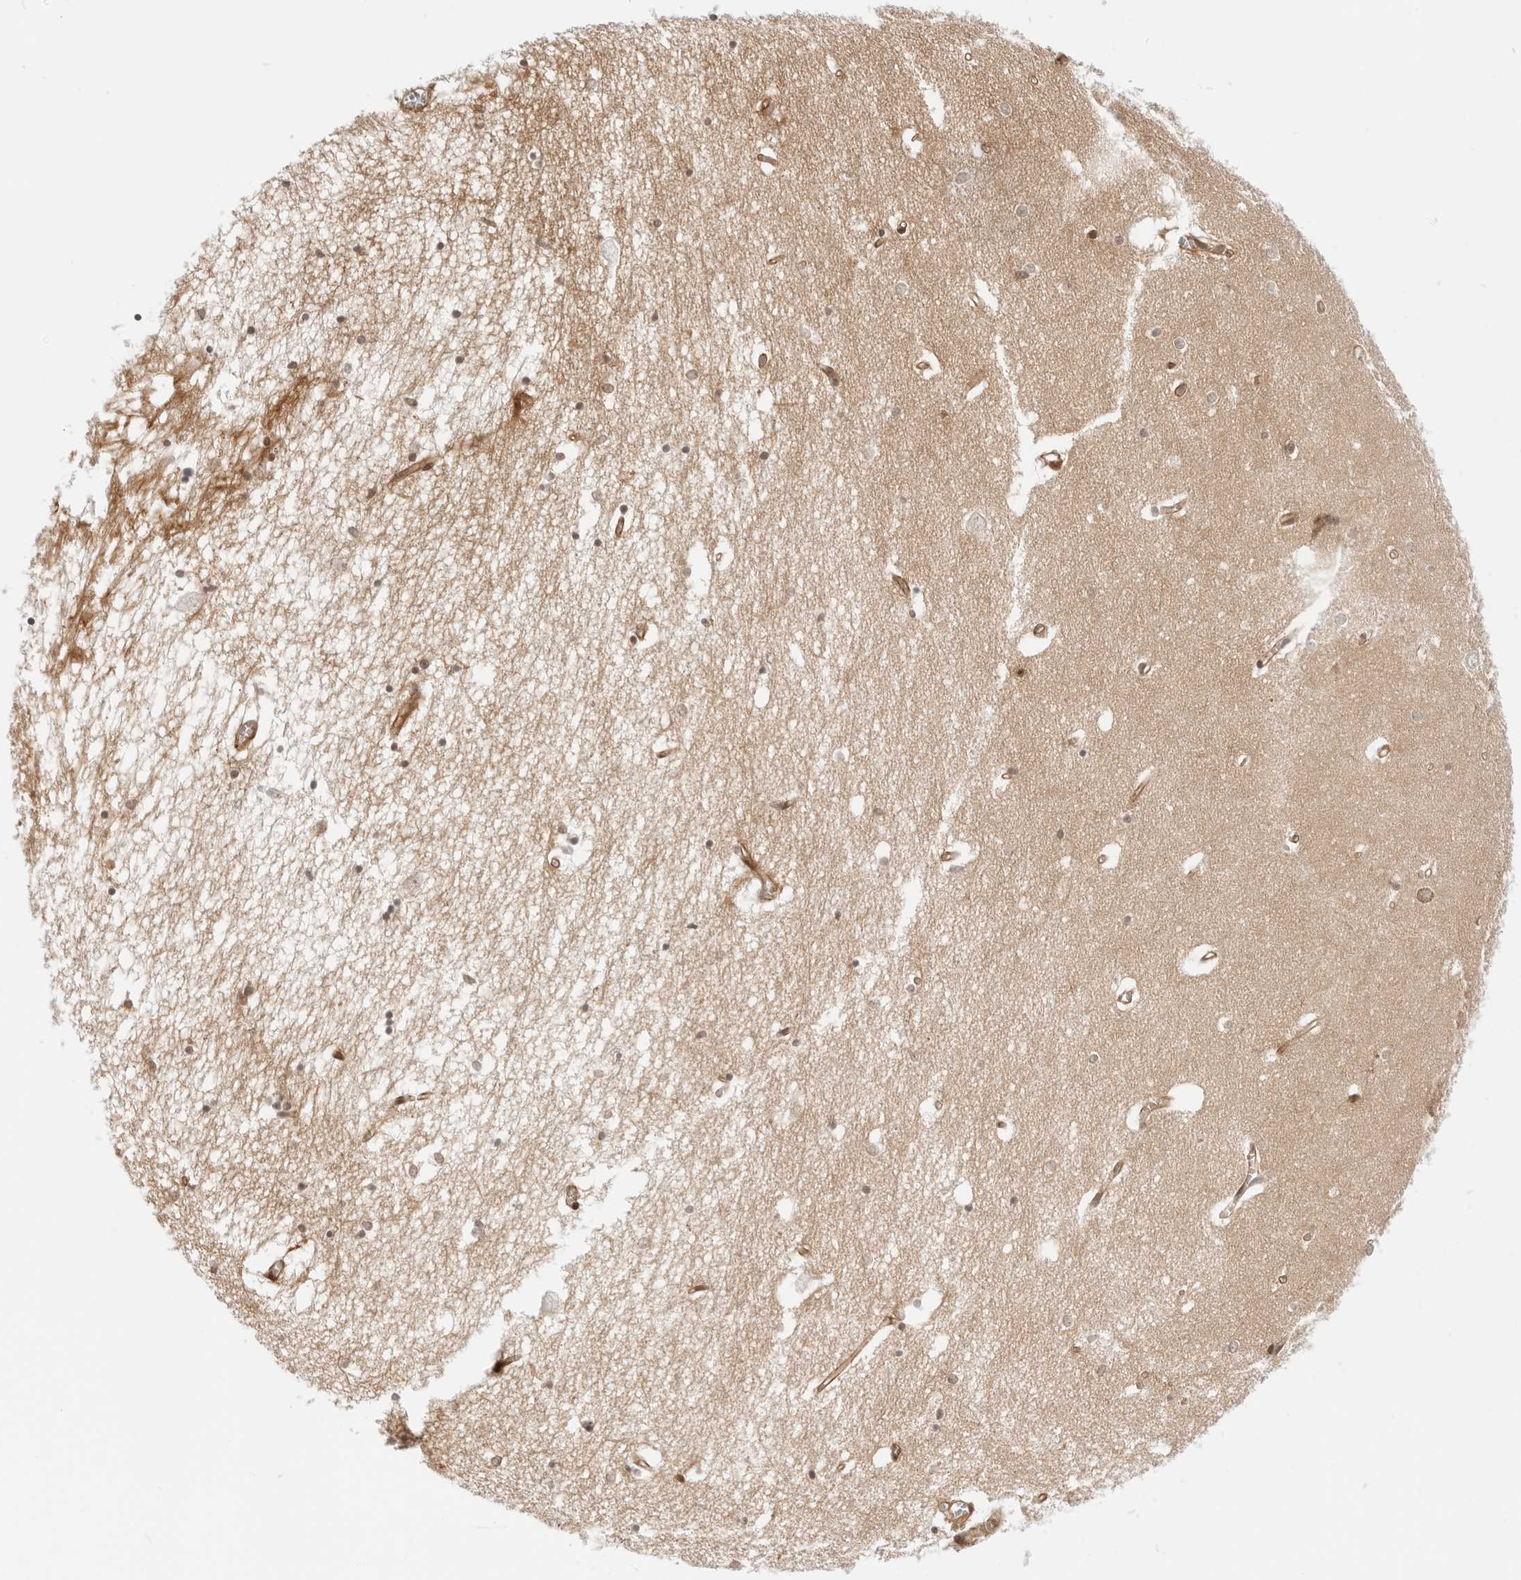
{"staining": {"intensity": "moderate", "quantity": ">75%", "location": "nuclear"}, "tissue": "hippocampus", "cell_type": "Glial cells", "image_type": "normal", "snomed": [{"axis": "morphology", "description": "Normal tissue, NOS"}, {"axis": "topography", "description": "Hippocampus"}], "caption": "Protein expression analysis of benign hippocampus demonstrates moderate nuclear expression in about >75% of glial cells.", "gene": "ZNF613", "patient": {"sex": "male", "age": 70}}